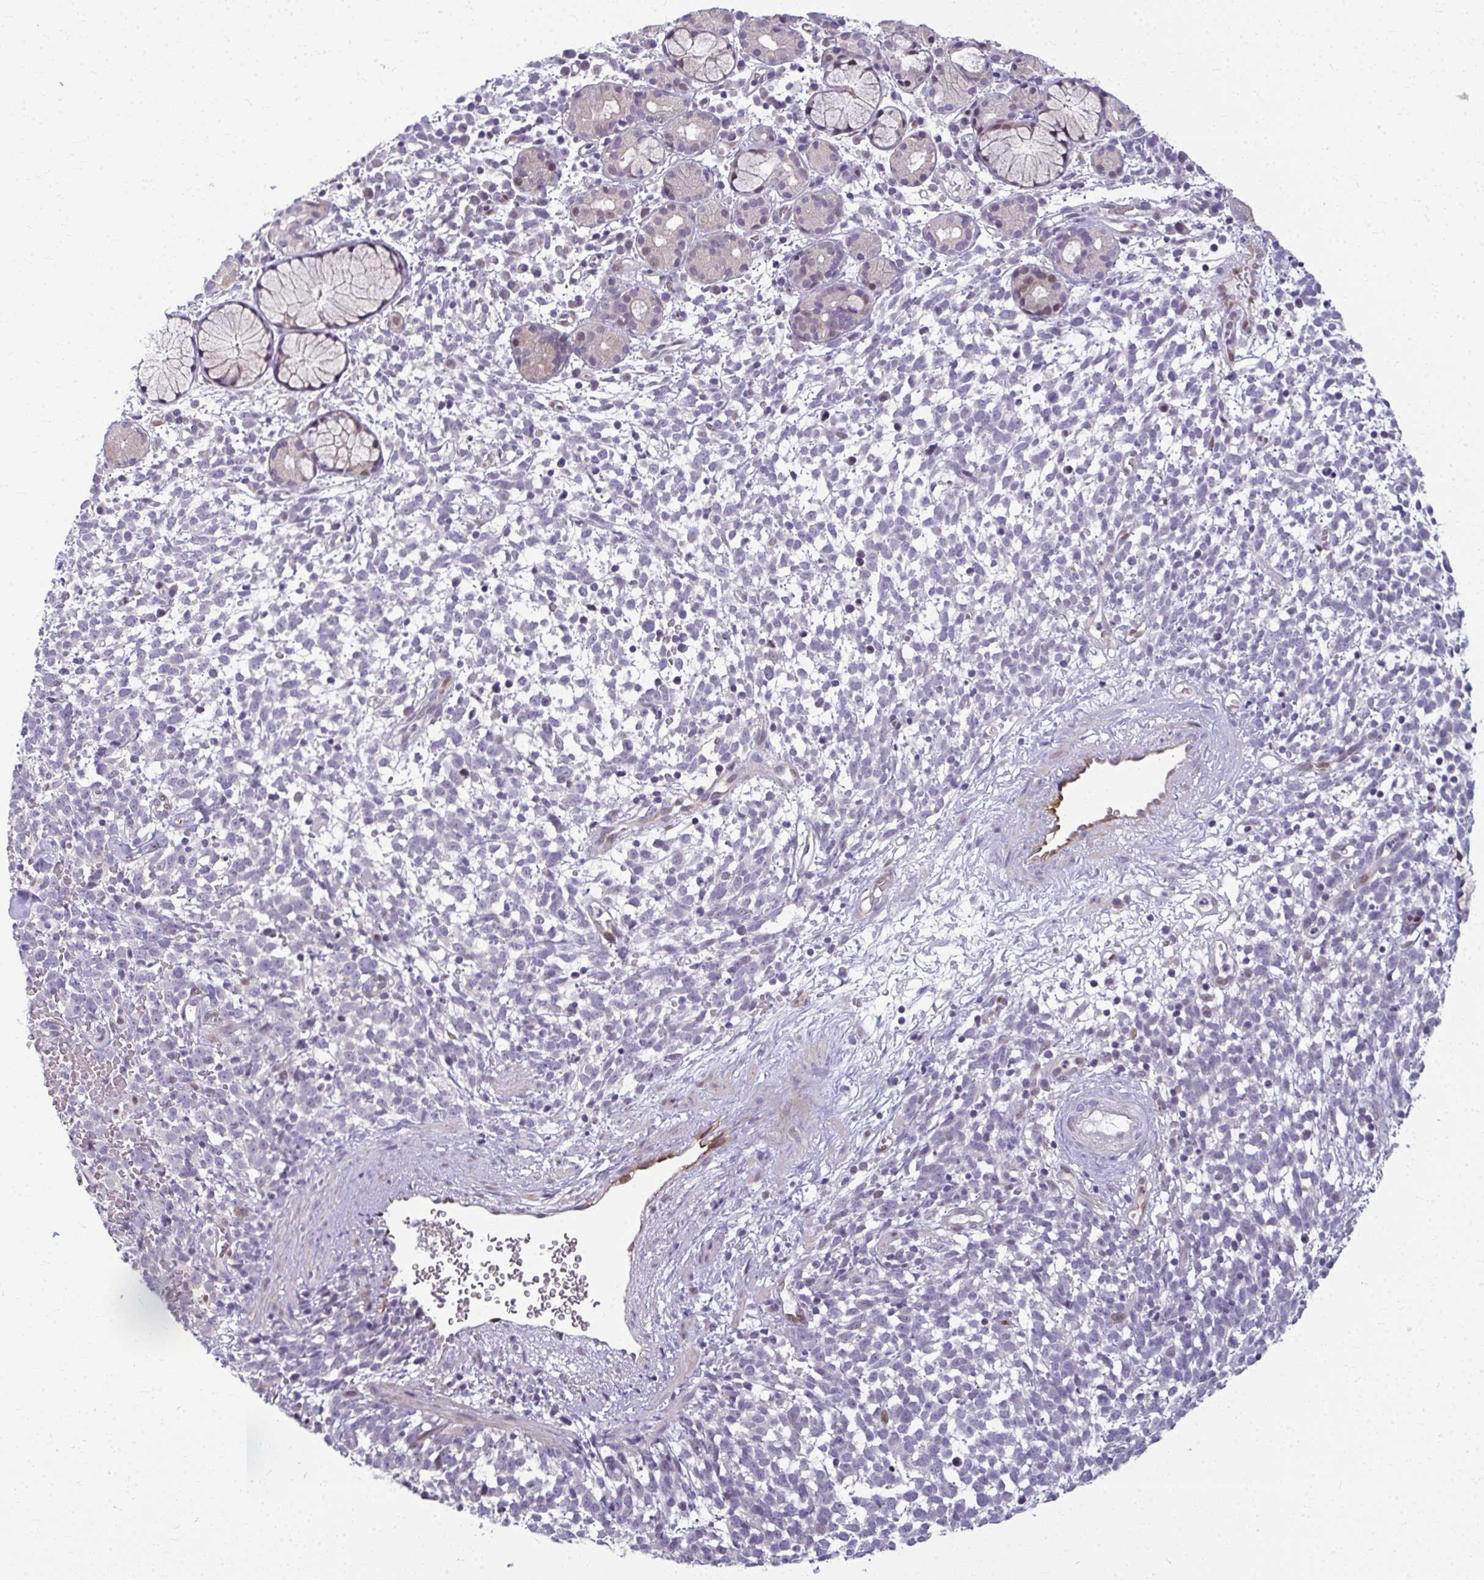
{"staining": {"intensity": "negative", "quantity": "none", "location": "none"}, "tissue": "melanoma", "cell_type": "Tumor cells", "image_type": "cancer", "snomed": [{"axis": "morphology", "description": "Malignant melanoma, NOS"}, {"axis": "topography", "description": "Skin"}], "caption": "A histopathology image of melanoma stained for a protein exhibits no brown staining in tumor cells.", "gene": "ODF1", "patient": {"sex": "female", "age": 70}}